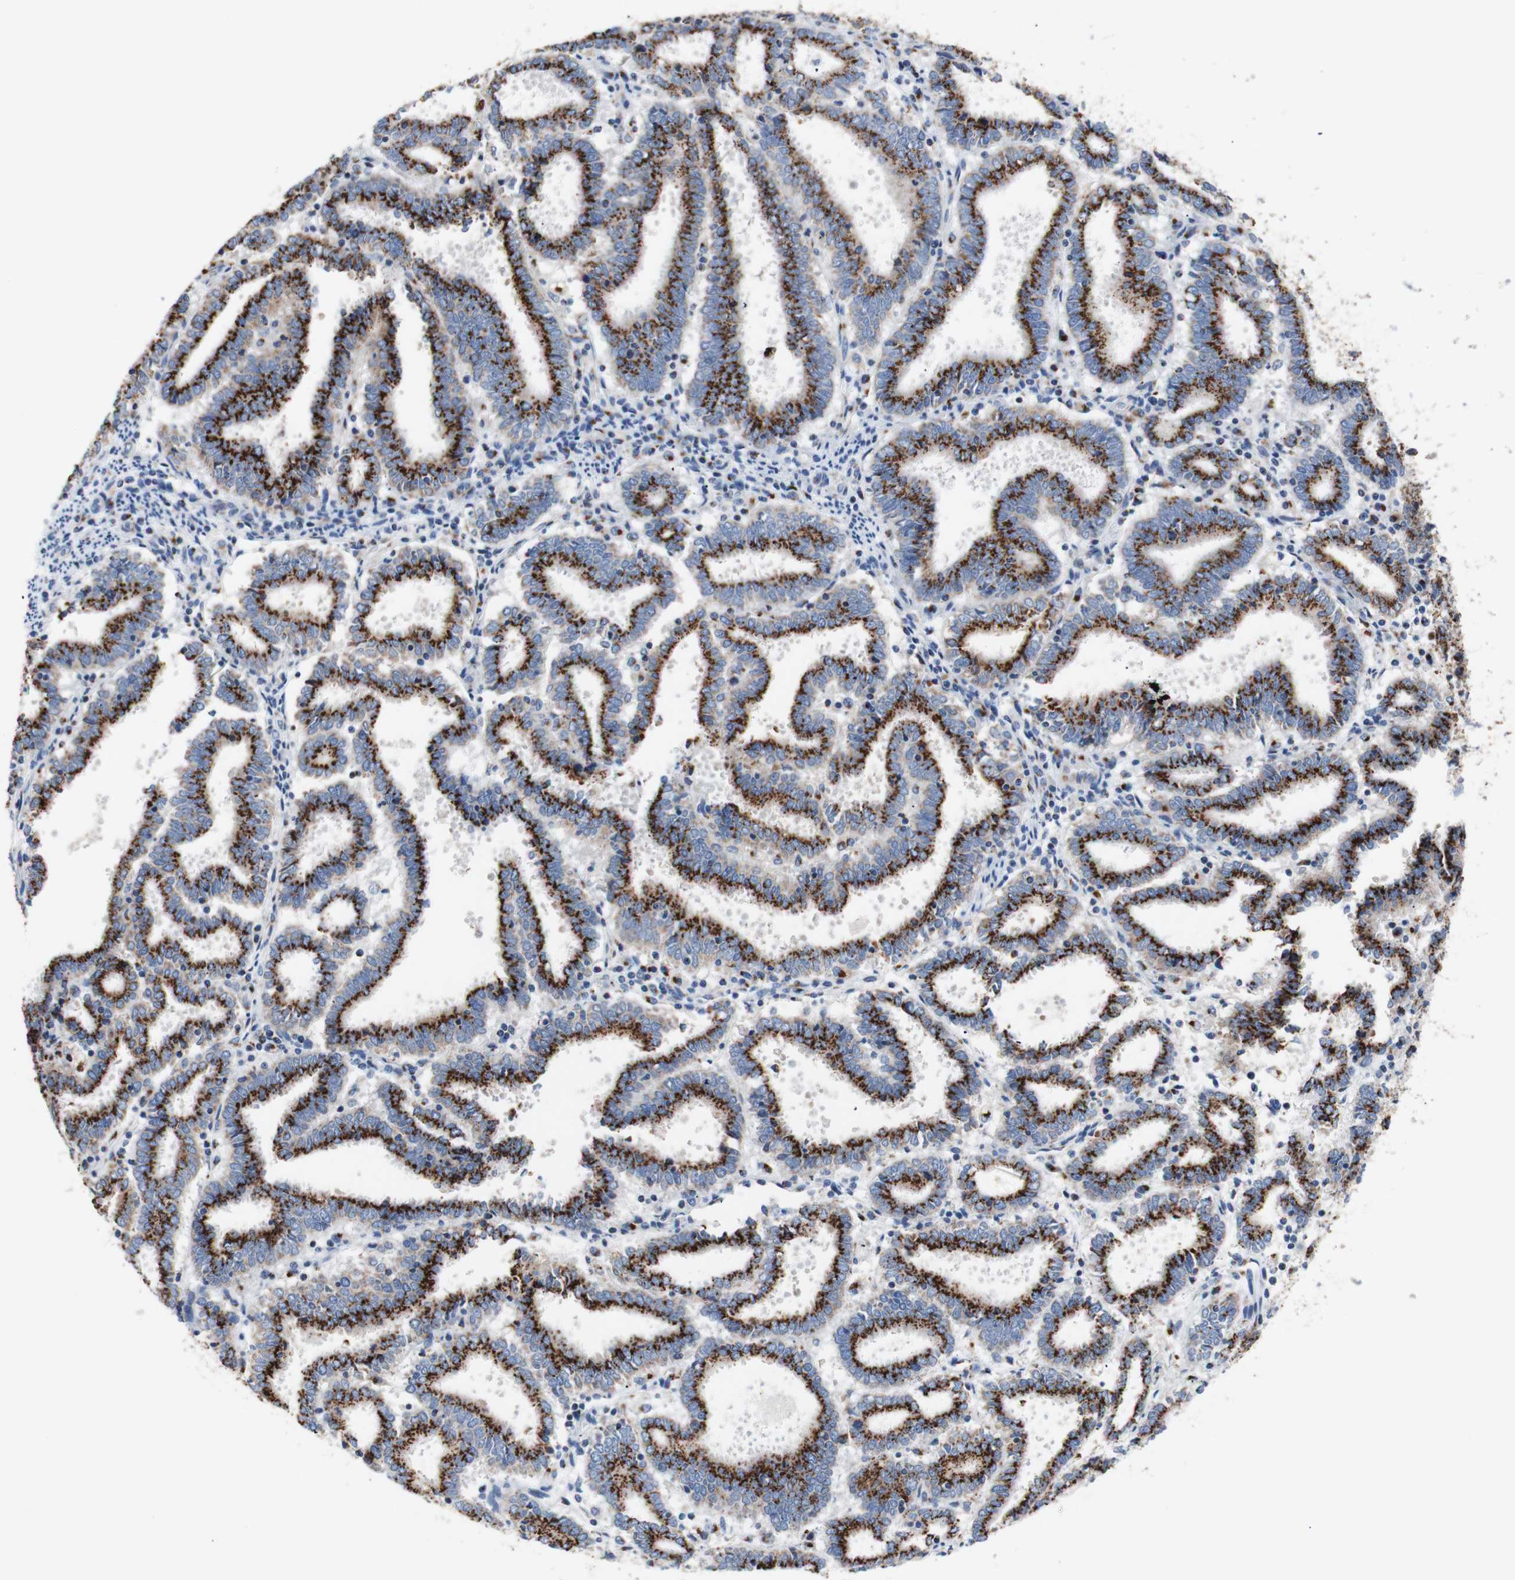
{"staining": {"intensity": "strong", "quantity": "25%-75%", "location": "cytoplasmic/membranous"}, "tissue": "endometrial cancer", "cell_type": "Tumor cells", "image_type": "cancer", "snomed": [{"axis": "morphology", "description": "Adenocarcinoma, NOS"}, {"axis": "topography", "description": "Uterus"}], "caption": "IHC (DAB) staining of human endometrial cancer displays strong cytoplasmic/membranous protein expression in approximately 25%-75% of tumor cells. Using DAB (3,3'-diaminobenzidine) (brown) and hematoxylin (blue) stains, captured at high magnification using brightfield microscopy.", "gene": "GALNT2", "patient": {"sex": "female", "age": 83}}